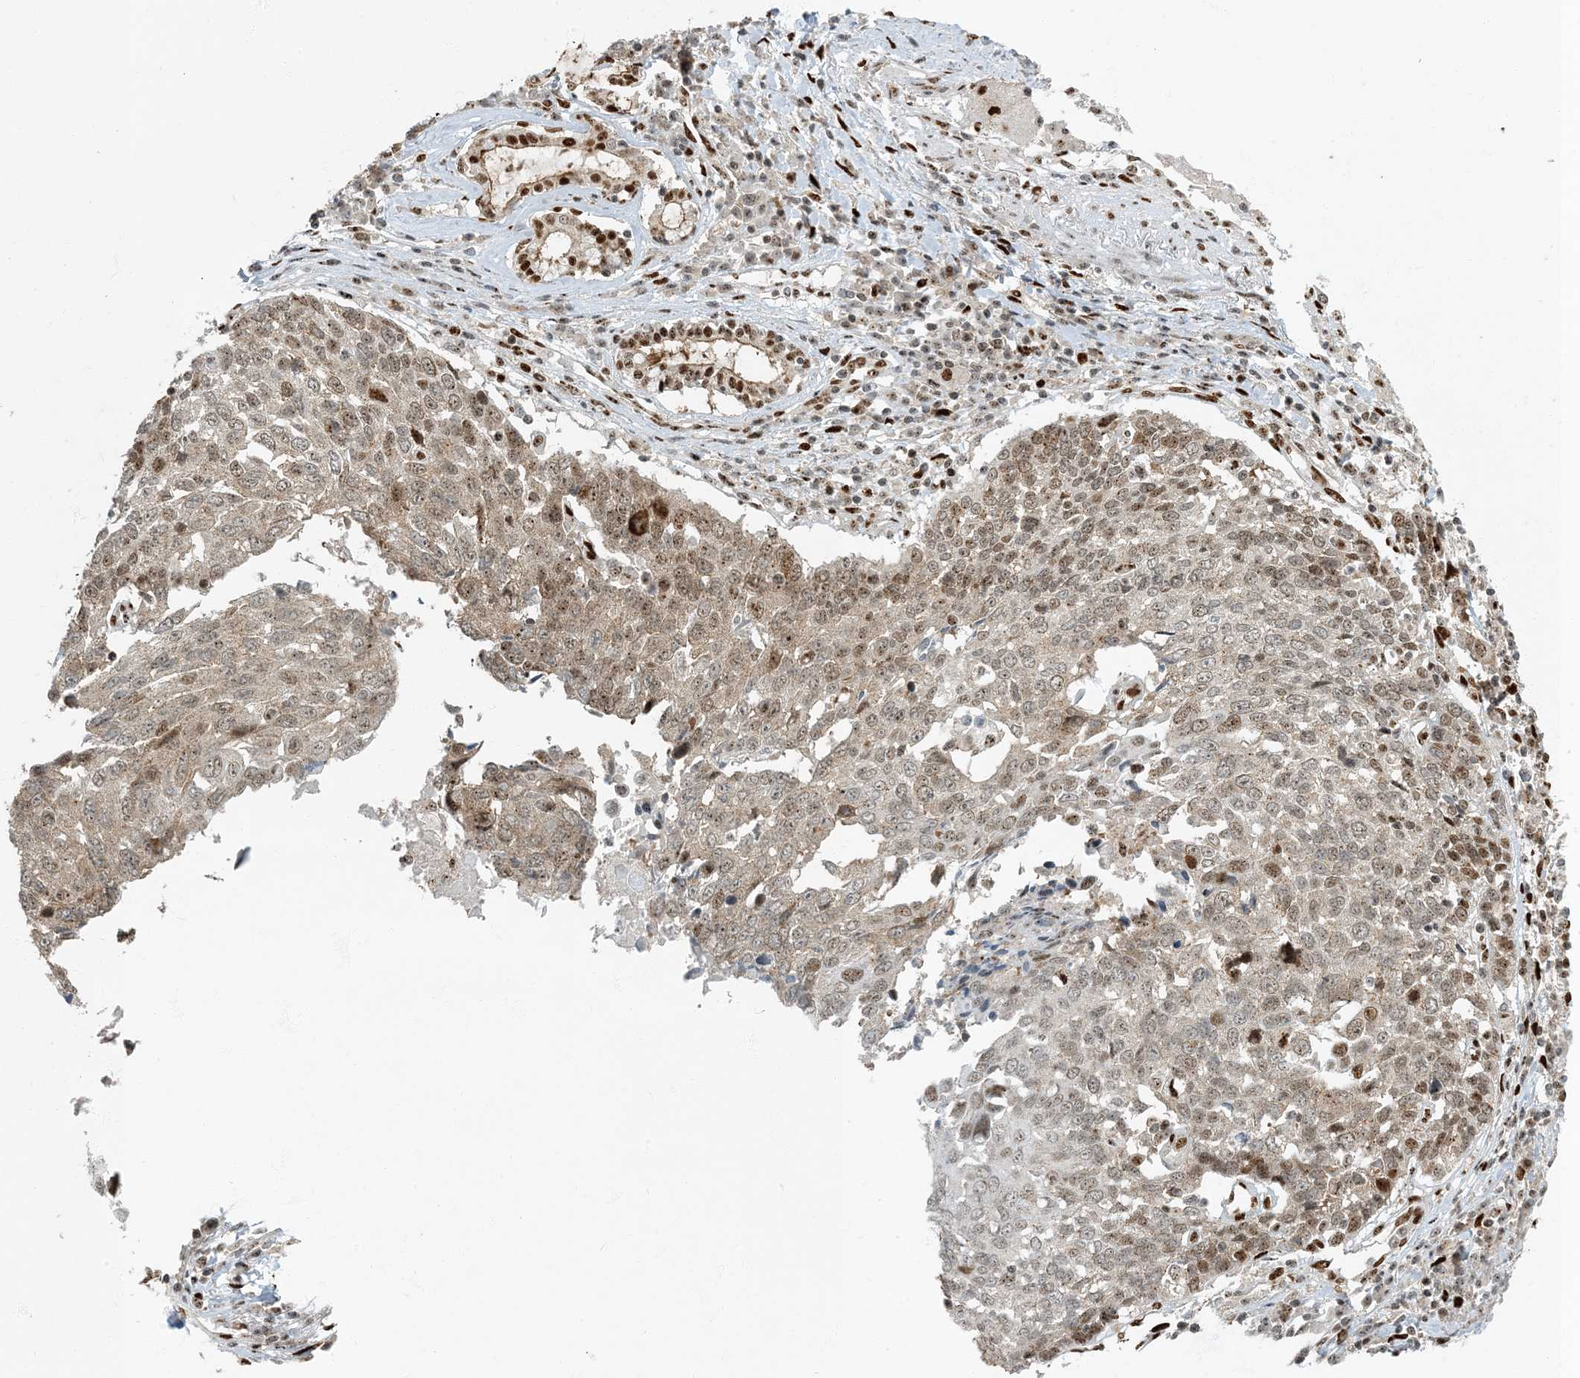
{"staining": {"intensity": "weak", "quantity": ">75%", "location": "cytoplasmic/membranous,nuclear"}, "tissue": "lung cancer", "cell_type": "Tumor cells", "image_type": "cancer", "snomed": [{"axis": "morphology", "description": "Squamous cell carcinoma, NOS"}, {"axis": "topography", "description": "Lung"}], "caption": "A brown stain shows weak cytoplasmic/membranous and nuclear expression of a protein in human lung cancer (squamous cell carcinoma) tumor cells. (DAB IHC, brown staining for protein, blue staining for nuclei).", "gene": "MBD1", "patient": {"sex": "male", "age": 66}}